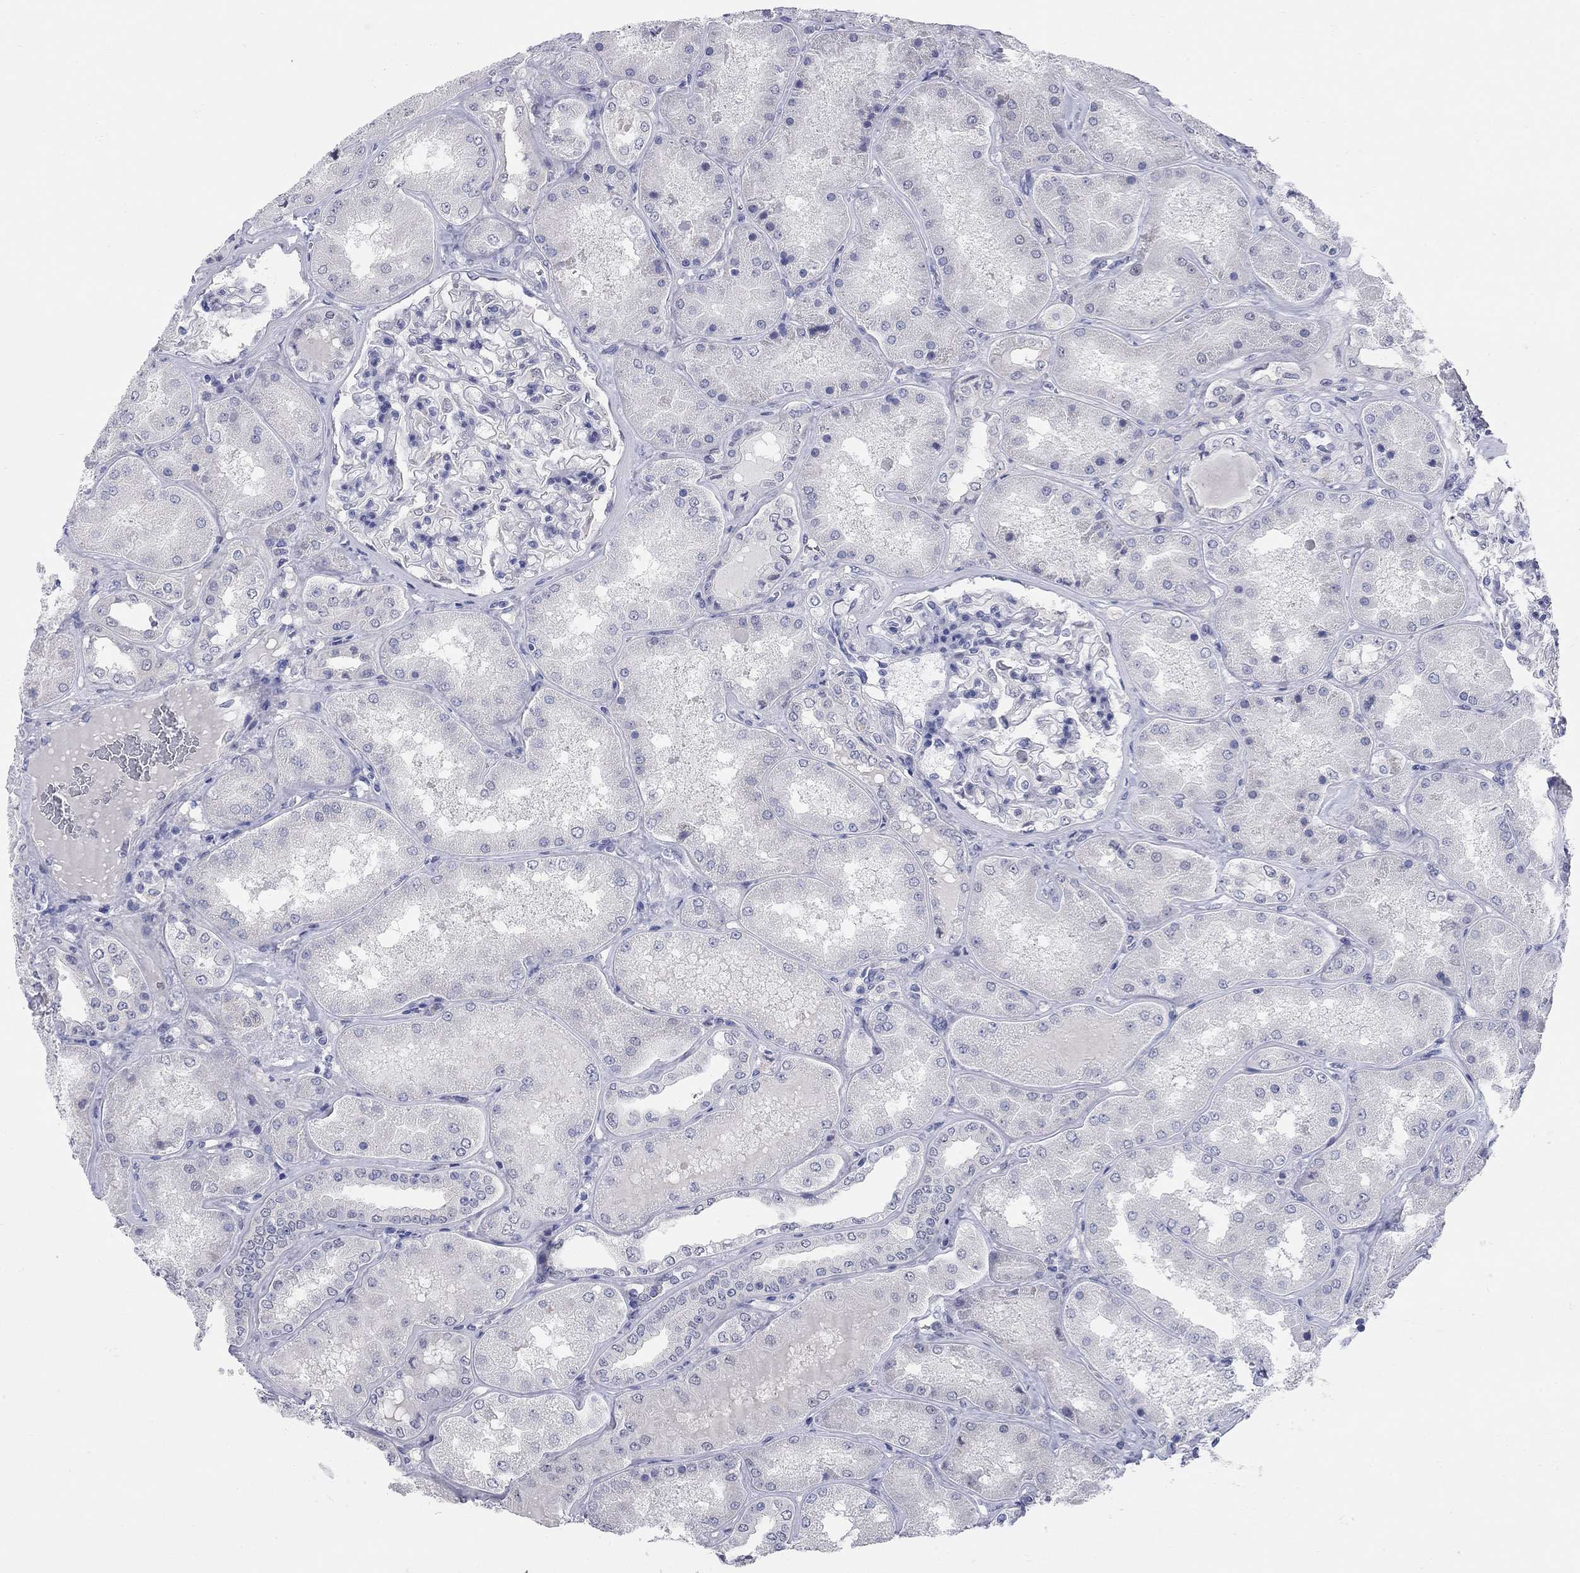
{"staining": {"intensity": "negative", "quantity": "none", "location": "none"}, "tissue": "kidney", "cell_type": "Cells in glomeruli", "image_type": "normal", "snomed": [{"axis": "morphology", "description": "Normal tissue, NOS"}, {"axis": "topography", "description": "Kidney"}], "caption": "Image shows no protein expression in cells in glomeruli of benign kidney.", "gene": "WASF3", "patient": {"sex": "female", "age": 56}}